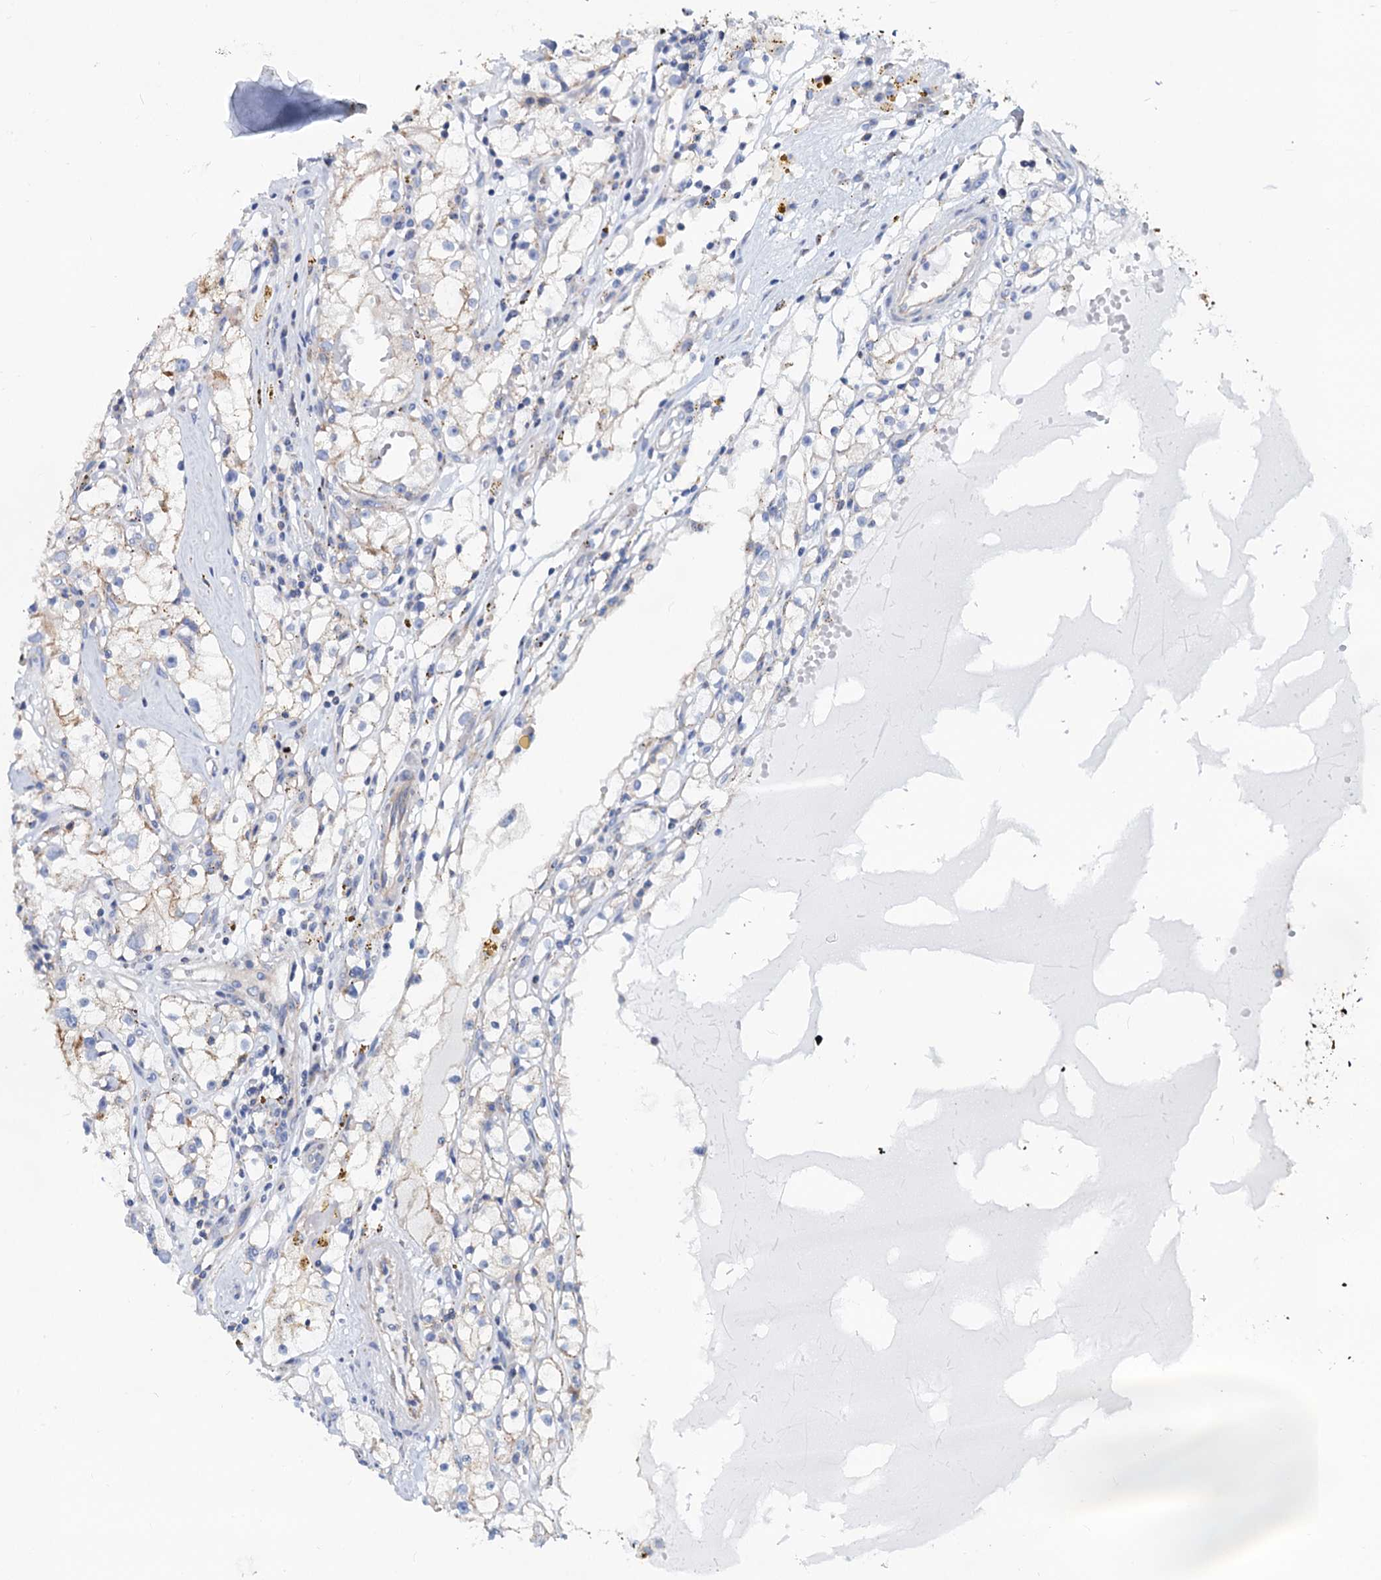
{"staining": {"intensity": "moderate", "quantity": "<25%", "location": "cytoplasmic/membranous"}, "tissue": "renal cancer", "cell_type": "Tumor cells", "image_type": "cancer", "snomed": [{"axis": "morphology", "description": "Adenocarcinoma, NOS"}, {"axis": "topography", "description": "Kidney"}], "caption": "Moderate cytoplasmic/membranous protein expression is identified in approximately <25% of tumor cells in renal cancer (adenocarcinoma). Ihc stains the protein of interest in brown and the nuclei are stained blue.", "gene": "PSEN1", "patient": {"sex": "male", "age": 56}}